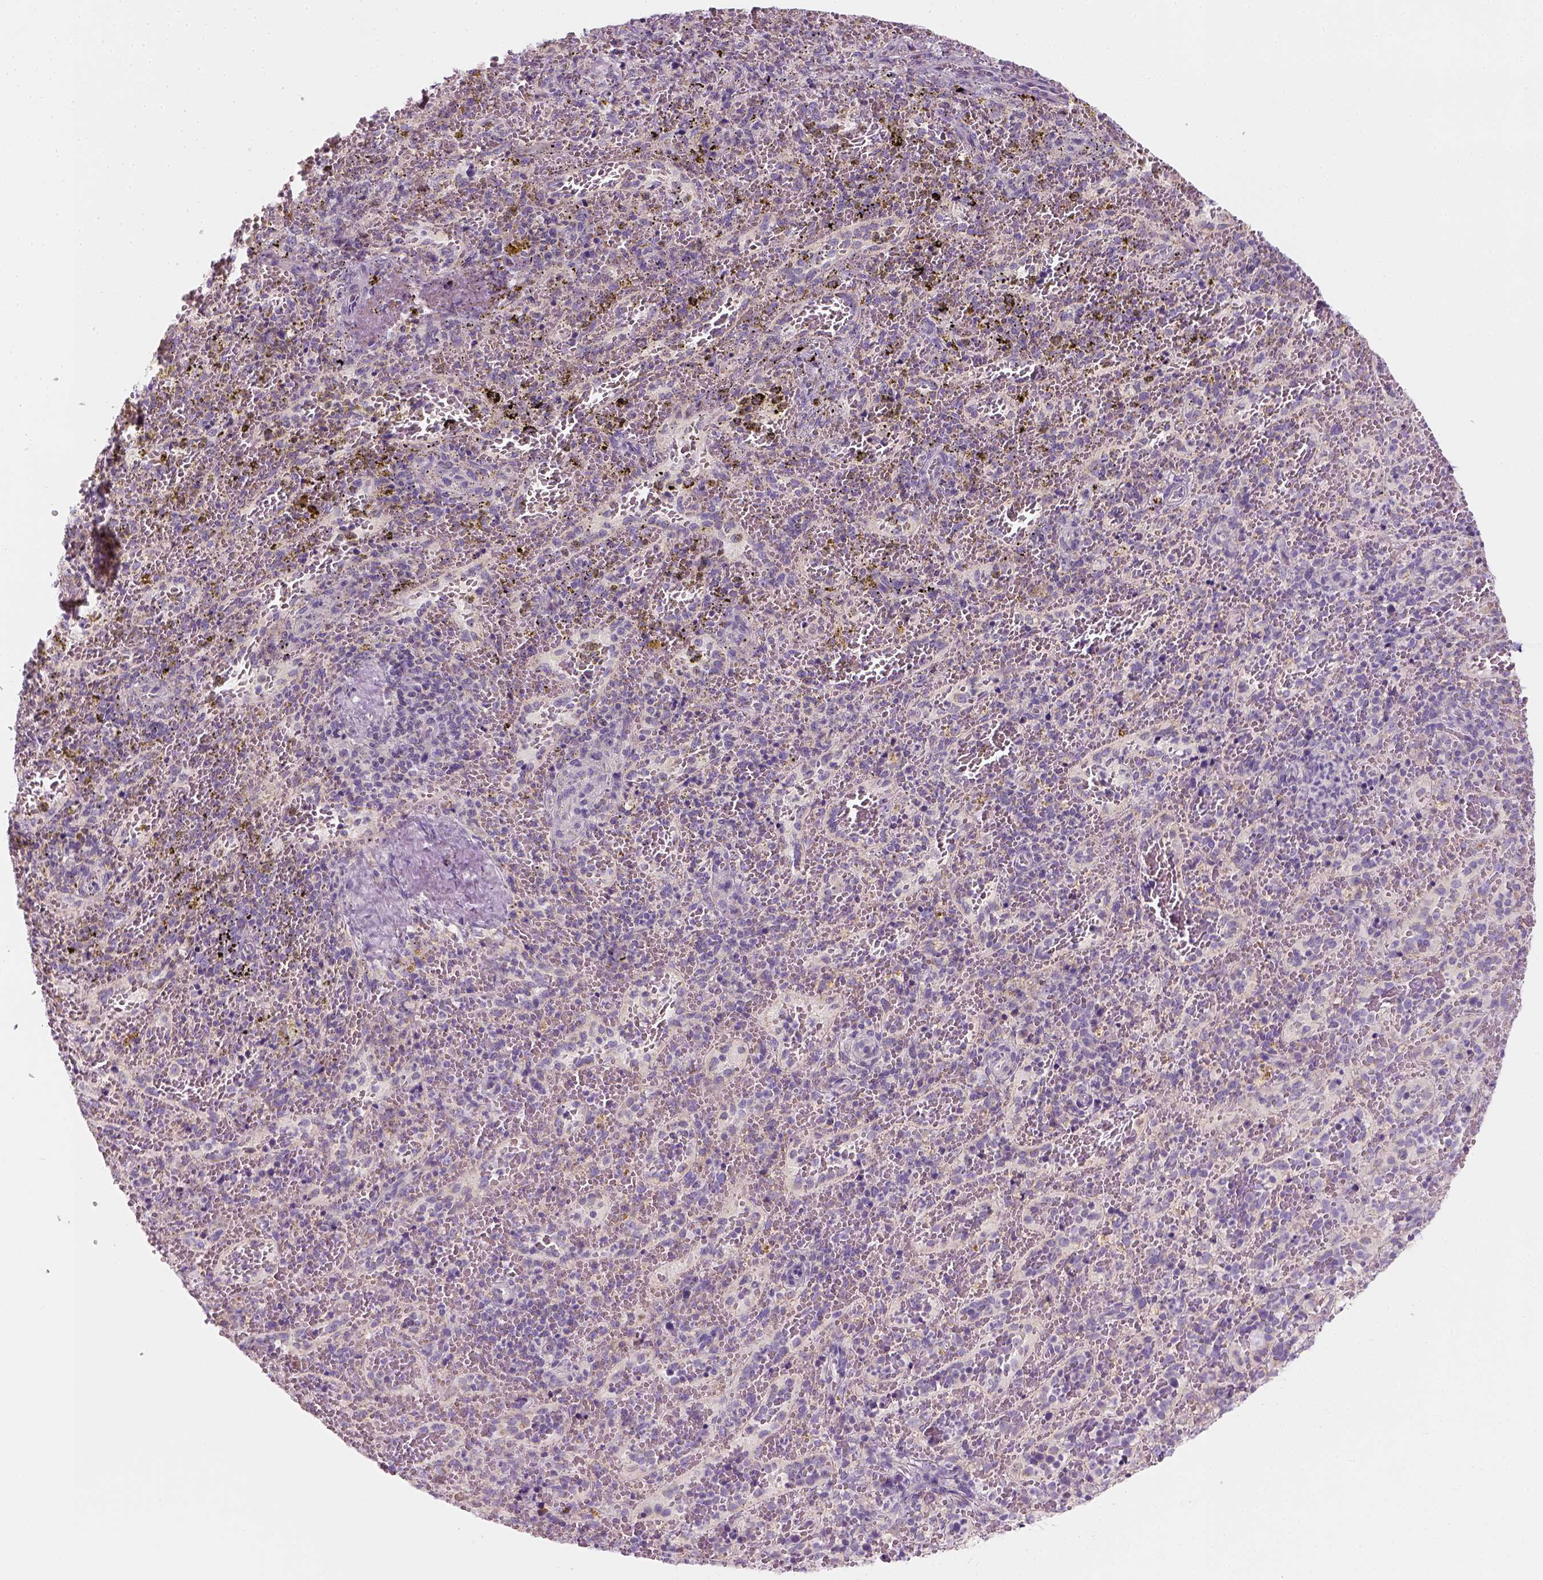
{"staining": {"intensity": "negative", "quantity": "none", "location": "none"}, "tissue": "spleen", "cell_type": "Cells in red pulp", "image_type": "normal", "snomed": [{"axis": "morphology", "description": "Normal tissue, NOS"}, {"axis": "topography", "description": "Spleen"}], "caption": "Immunohistochemistry micrograph of normal spleen: spleen stained with DAB (3,3'-diaminobenzidine) displays no significant protein staining in cells in red pulp.", "gene": "AWAT2", "patient": {"sex": "female", "age": 50}}